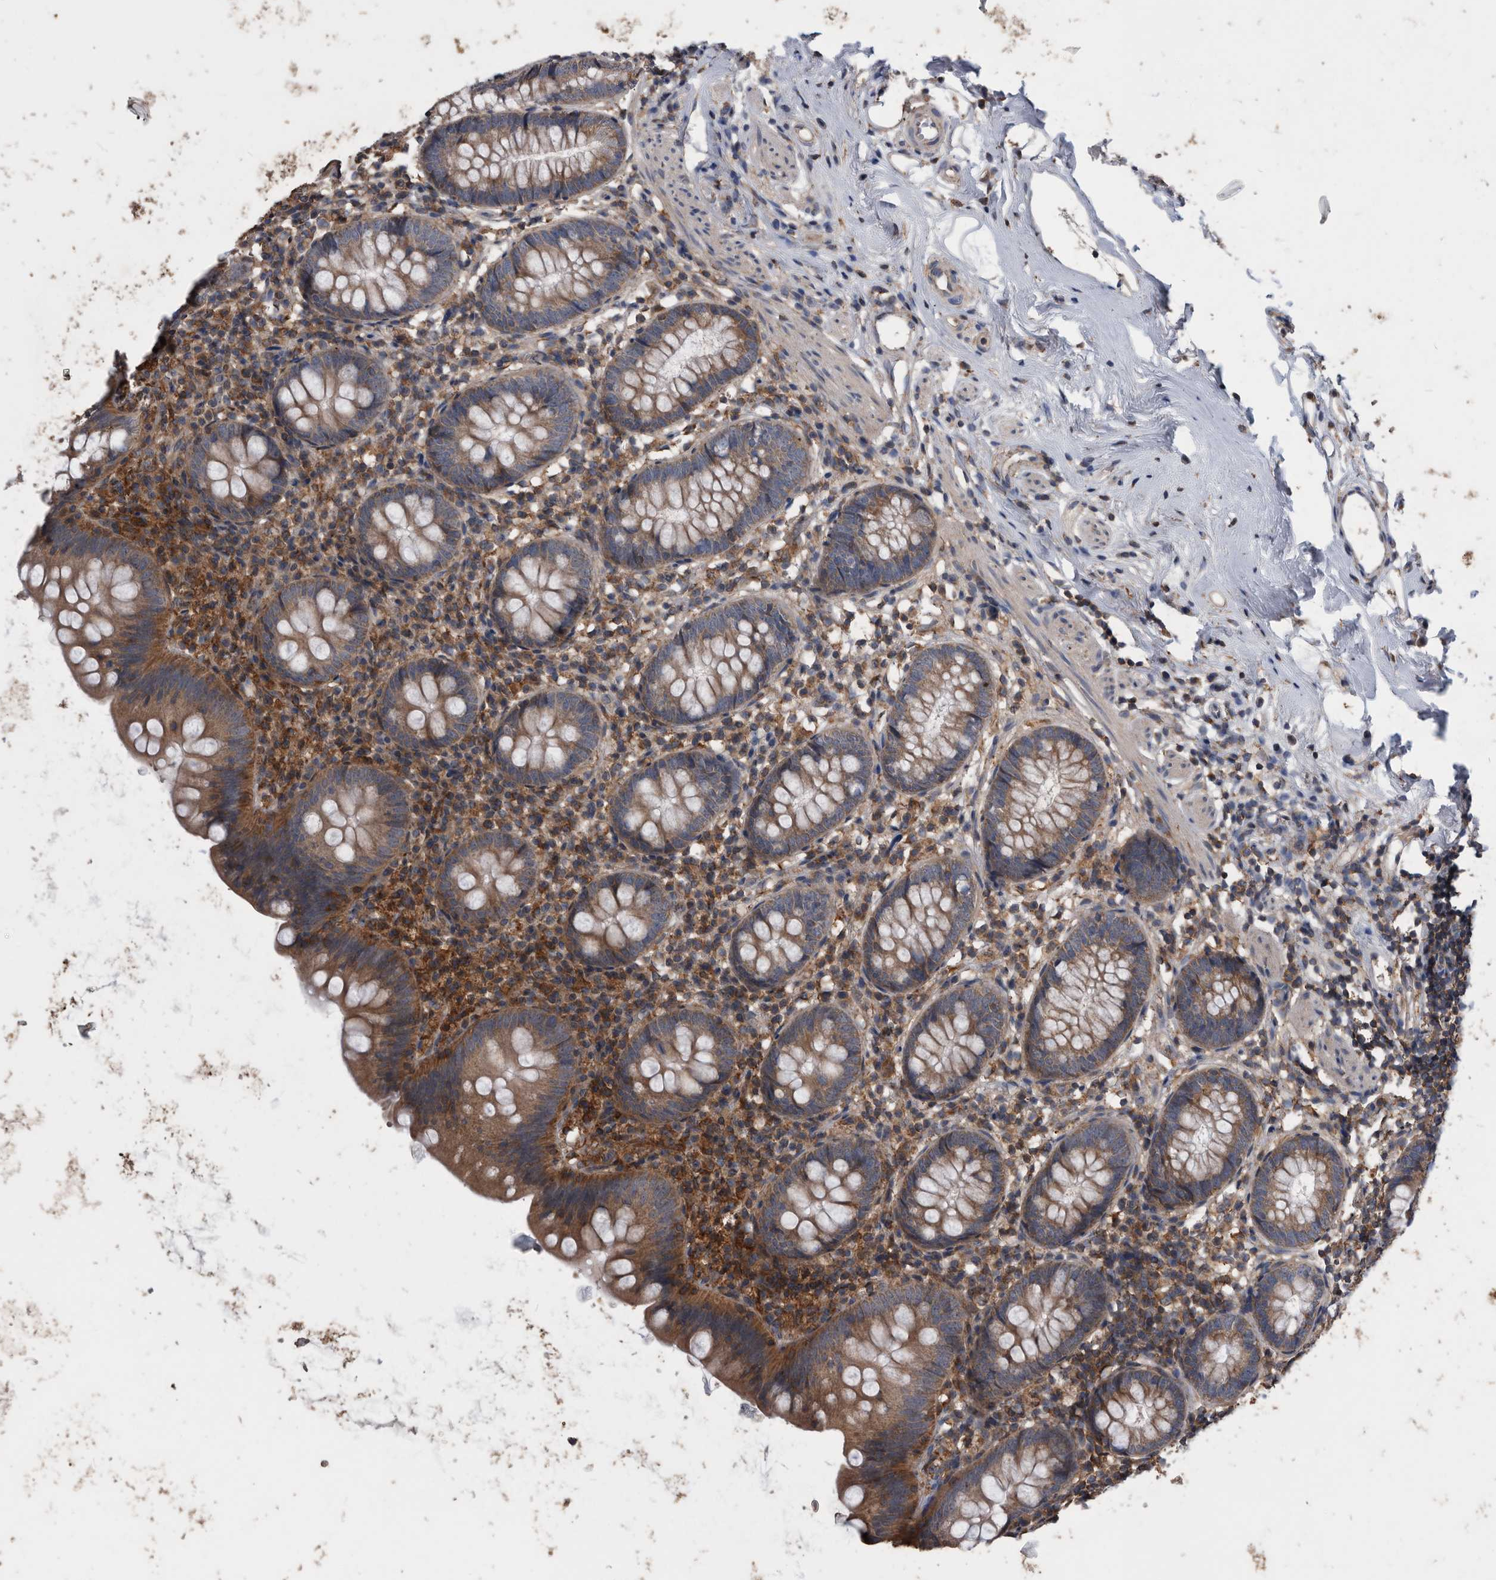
{"staining": {"intensity": "moderate", "quantity": ">75%", "location": "cytoplasmic/membranous"}, "tissue": "appendix", "cell_type": "Glandular cells", "image_type": "normal", "snomed": [{"axis": "morphology", "description": "Normal tissue, NOS"}, {"axis": "topography", "description": "Appendix"}], "caption": "Moderate cytoplasmic/membranous expression is identified in about >75% of glandular cells in benign appendix. (Brightfield microscopy of DAB IHC at high magnification).", "gene": "NRBP1", "patient": {"sex": "female", "age": 62}}